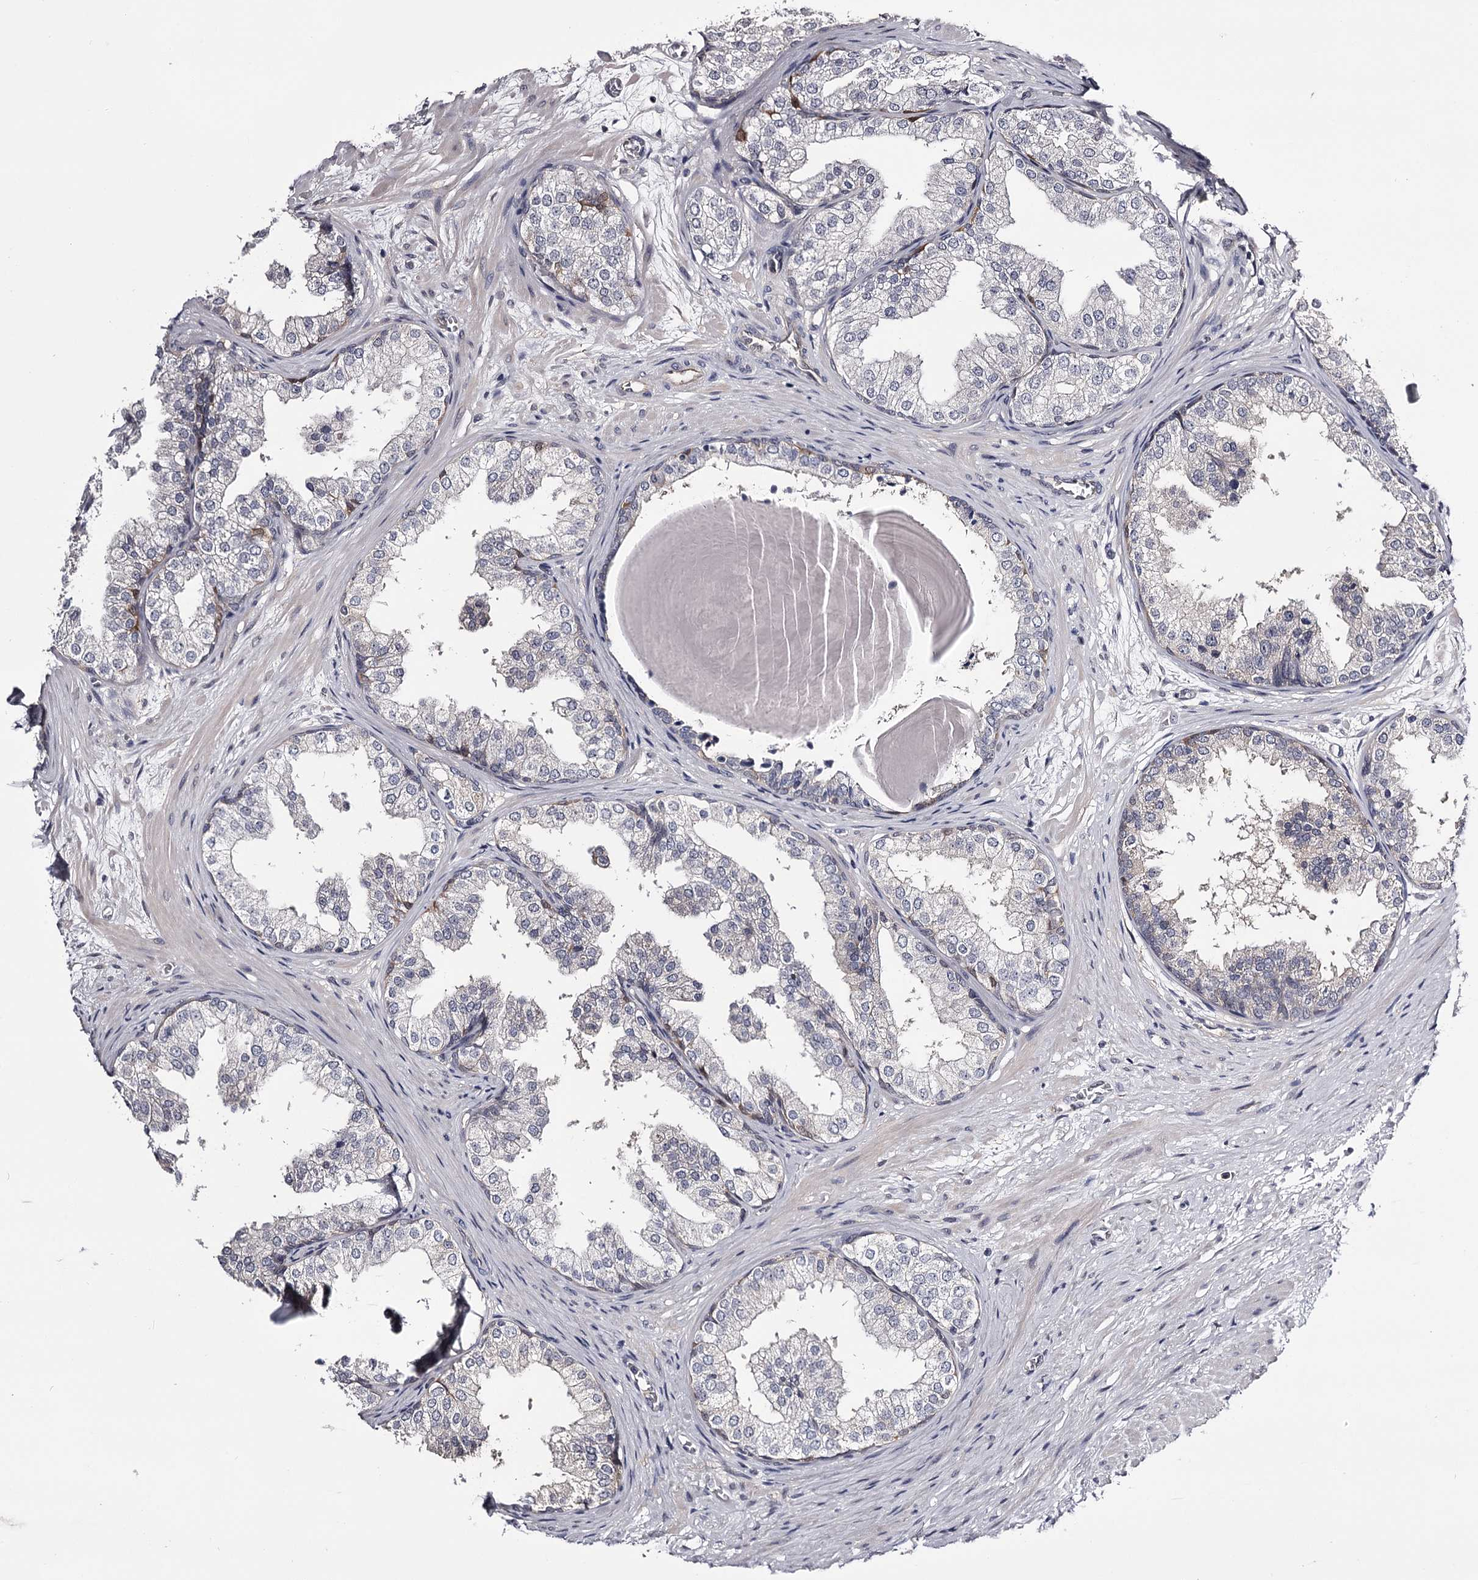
{"staining": {"intensity": "weak", "quantity": "<25%", "location": "cytoplasmic/membranous"}, "tissue": "prostate", "cell_type": "Glandular cells", "image_type": "normal", "snomed": [{"axis": "morphology", "description": "Normal tissue, NOS"}, {"axis": "topography", "description": "Prostate"}], "caption": "A photomicrograph of prostate stained for a protein exhibits no brown staining in glandular cells.", "gene": "GSTO1", "patient": {"sex": "male", "age": 48}}